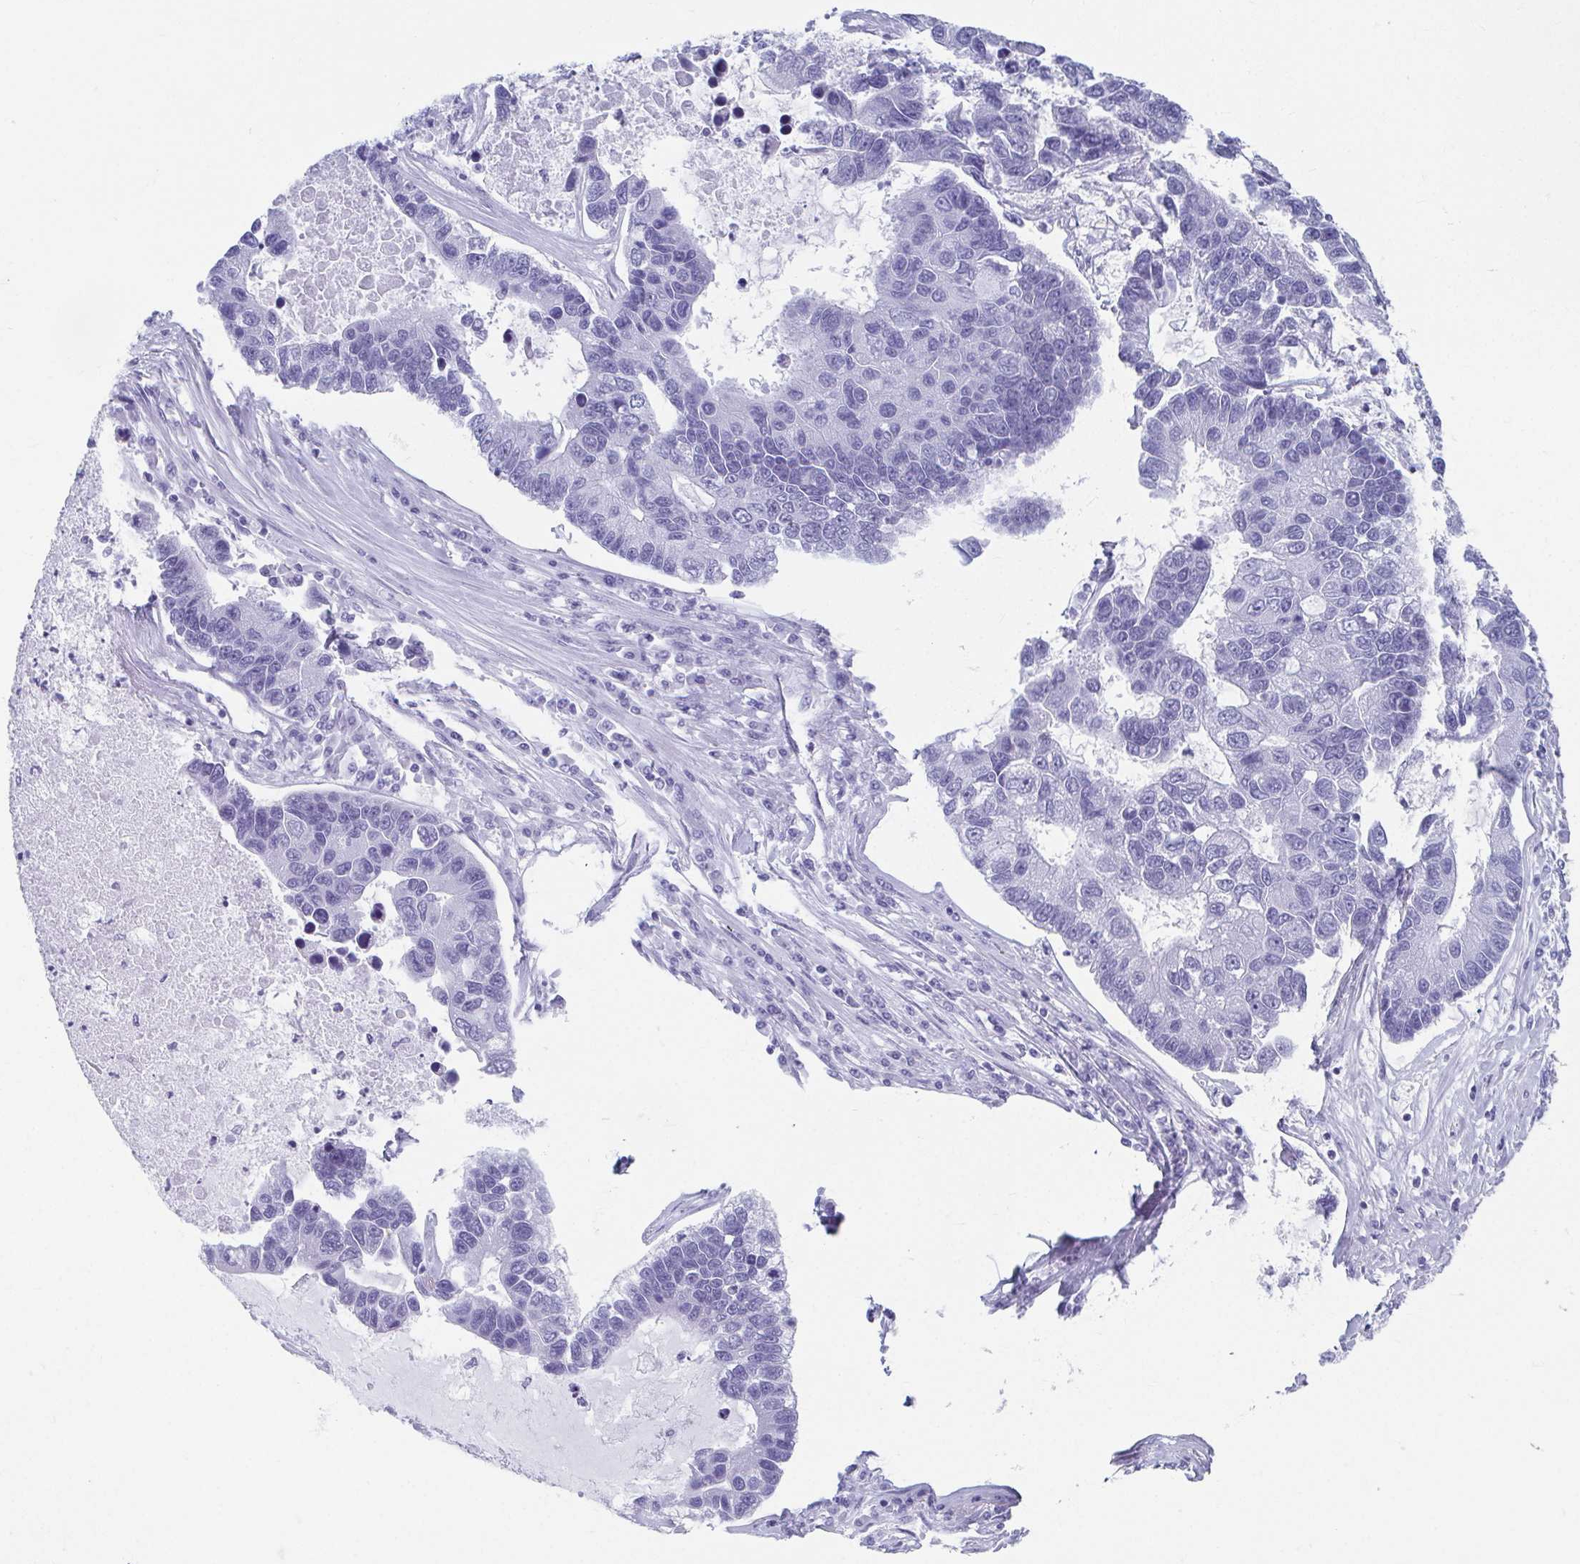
{"staining": {"intensity": "negative", "quantity": "none", "location": "none"}, "tissue": "lung cancer", "cell_type": "Tumor cells", "image_type": "cancer", "snomed": [{"axis": "morphology", "description": "Adenocarcinoma, NOS"}, {"axis": "topography", "description": "Bronchus"}, {"axis": "topography", "description": "Lung"}], "caption": "Immunohistochemistry of lung adenocarcinoma displays no staining in tumor cells.", "gene": "GHRL", "patient": {"sex": "female", "age": 51}}